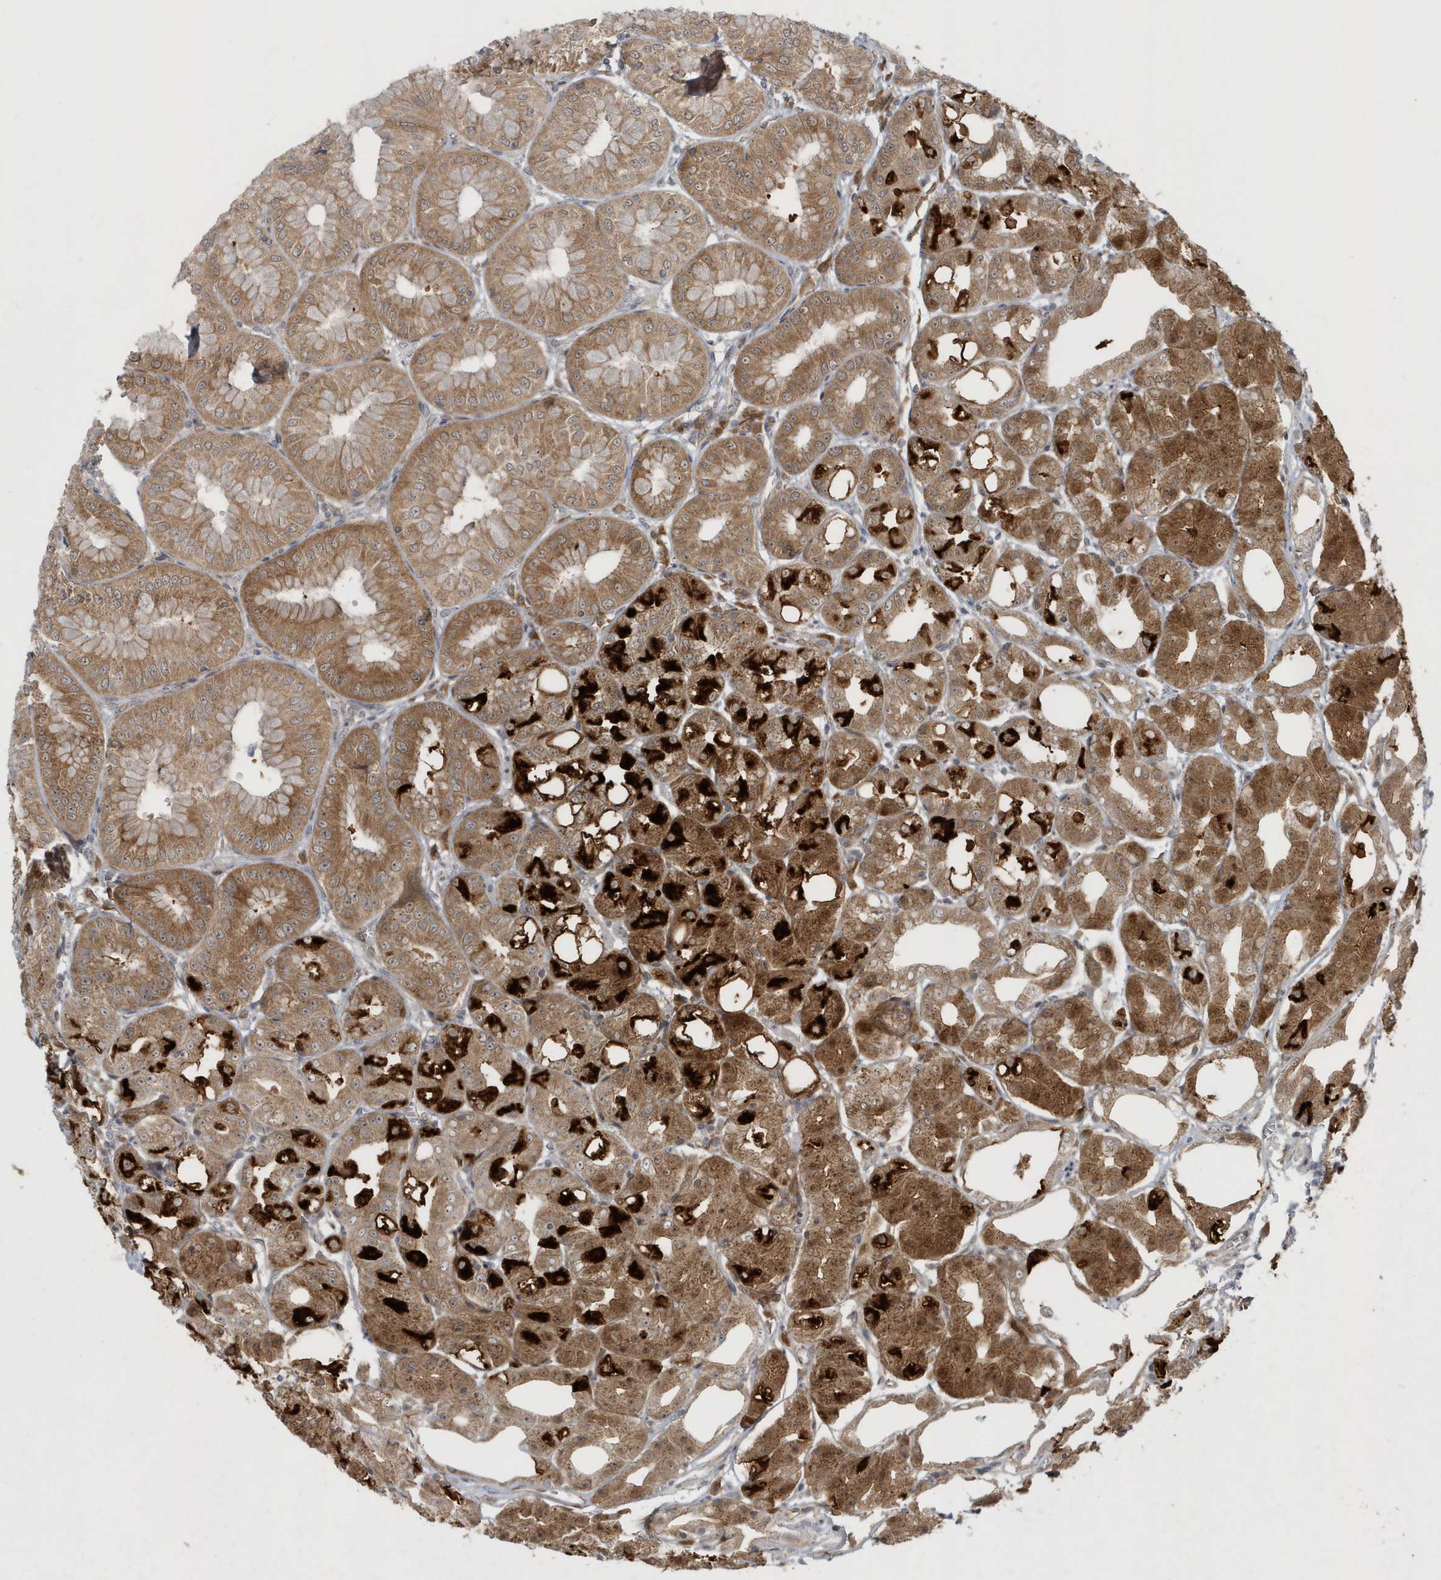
{"staining": {"intensity": "strong", "quantity": ">75%", "location": "cytoplasmic/membranous"}, "tissue": "stomach", "cell_type": "Glandular cells", "image_type": "normal", "snomed": [{"axis": "morphology", "description": "Normal tissue, NOS"}, {"axis": "topography", "description": "Stomach, lower"}], "caption": "Stomach was stained to show a protein in brown. There is high levels of strong cytoplasmic/membranous expression in approximately >75% of glandular cells. (DAB = brown stain, brightfield microscopy at high magnification).", "gene": "ATG4A", "patient": {"sex": "male", "age": 71}}